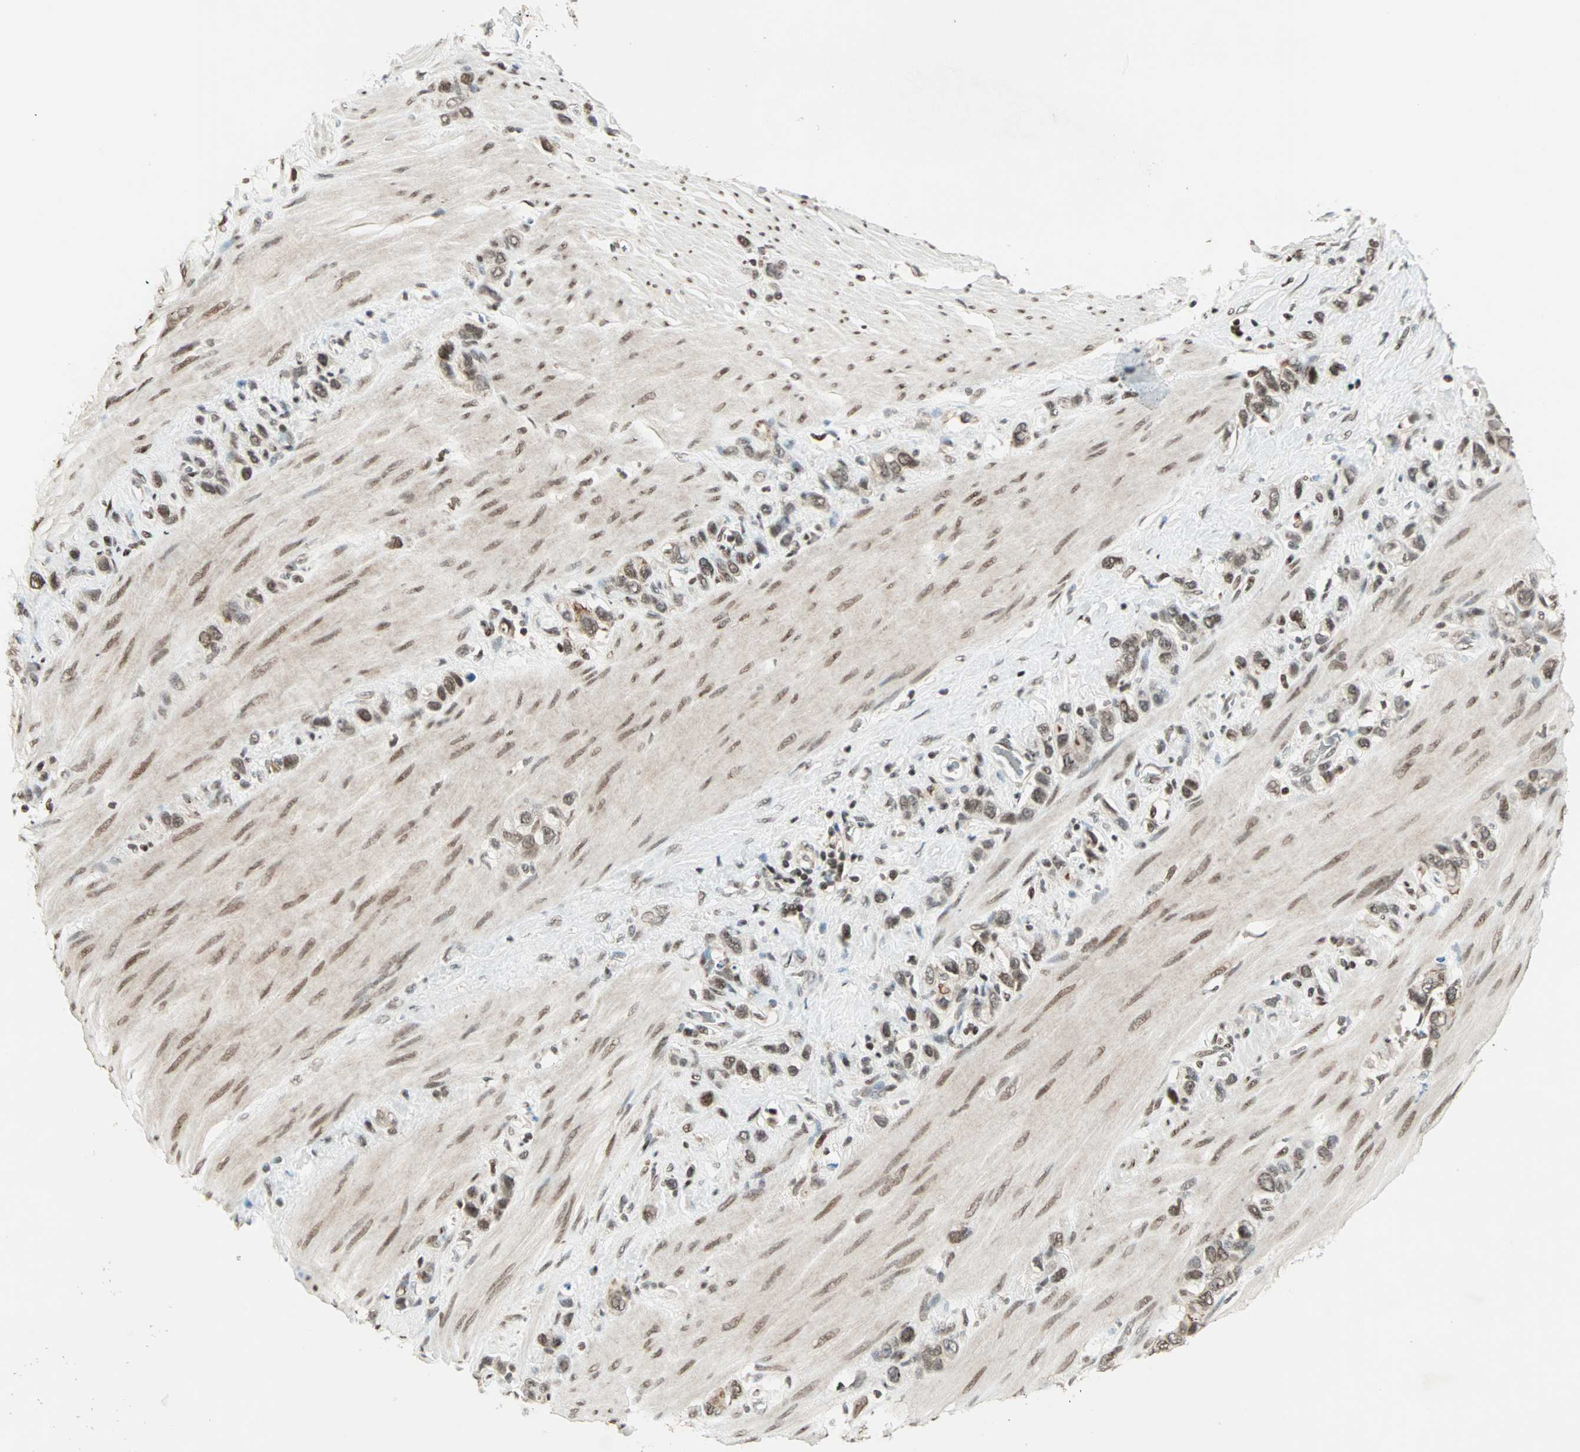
{"staining": {"intensity": "moderate", "quantity": ">75%", "location": "nuclear"}, "tissue": "stomach cancer", "cell_type": "Tumor cells", "image_type": "cancer", "snomed": [{"axis": "morphology", "description": "Normal tissue, NOS"}, {"axis": "morphology", "description": "Adenocarcinoma, NOS"}, {"axis": "morphology", "description": "Adenocarcinoma, High grade"}, {"axis": "topography", "description": "Stomach, upper"}, {"axis": "topography", "description": "Stomach"}], "caption": "A high-resolution photomicrograph shows IHC staining of stomach adenocarcinoma, which displays moderate nuclear expression in about >75% of tumor cells. Nuclei are stained in blue.", "gene": "MDC1", "patient": {"sex": "female", "age": 65}}